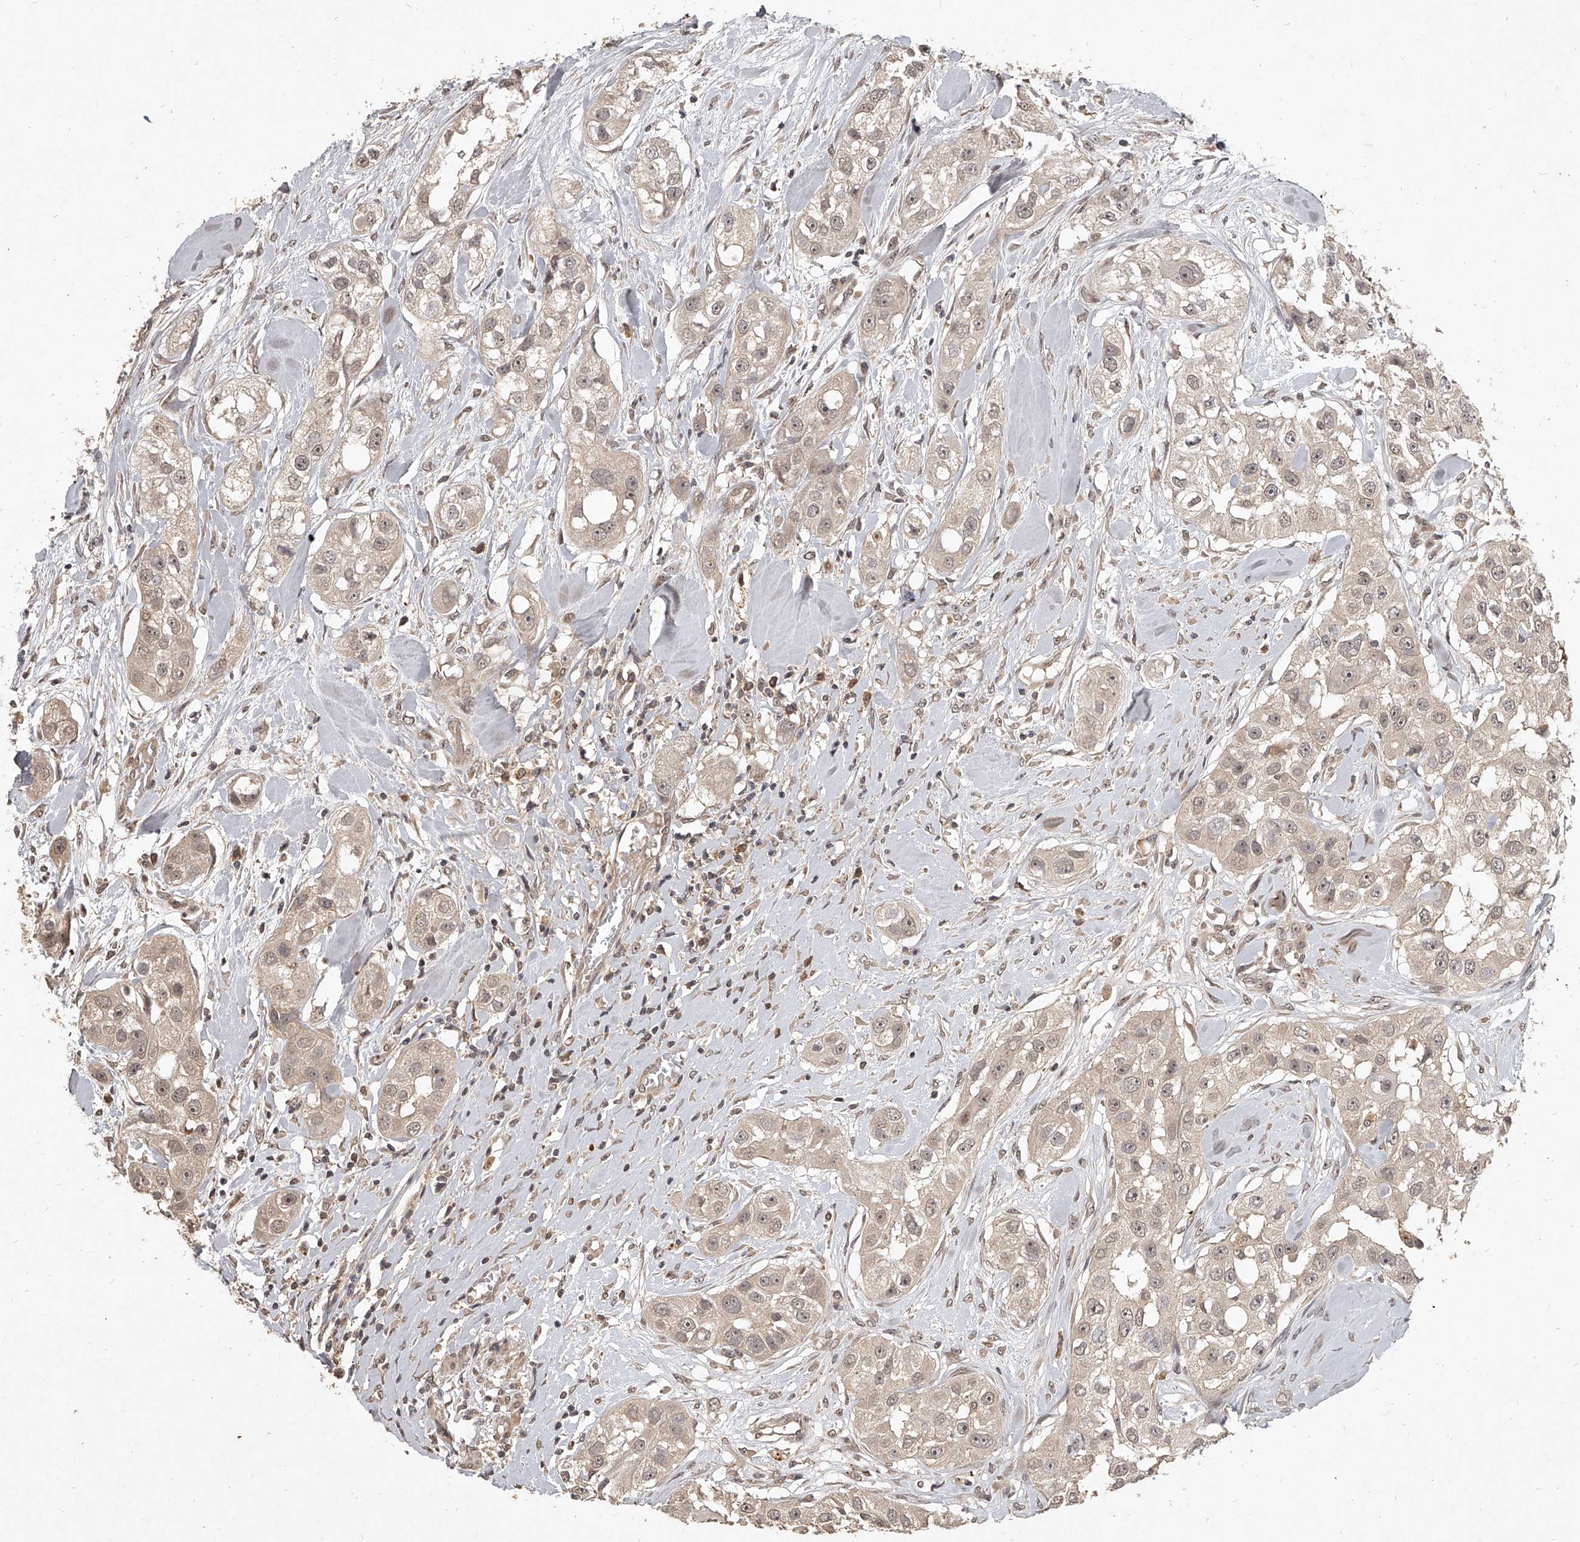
{"staining": {"intensity": "weak", "quantity": "25%-75%", "location": "cytoplasmic/membranous,nuclear"}, "tissue": "head and neck cancer", "cell_type": "Tumor cells", "image_type": "cancer", "snomed": [{"axis": "morphology", "description": "Normal tissue, NOS"}, {"axis": "morphology", "description": "Squamous cell carcinoma, NOS"}, {"axis": "topography", "description": "Skeletal muscle"}, {"axis": "topography", "description": "Head-Neck"}], "caption": "Immunohistochemistry staining of head and neck cancer, which shows low levels of weak cytoplasmic/membranous and nuclear positivity in about 25%-75% of tumor cells indicating weak cytoplasmic/membranous and nuclear protein staining. The staining was performed using DAB (3,3'-diaminobenzidine) (brown) for protein detection and nuclei were counterstained in hematoxylin (blue).", "gene": "SLC37A1", "patient": {"sex": "male", "age": 51}}